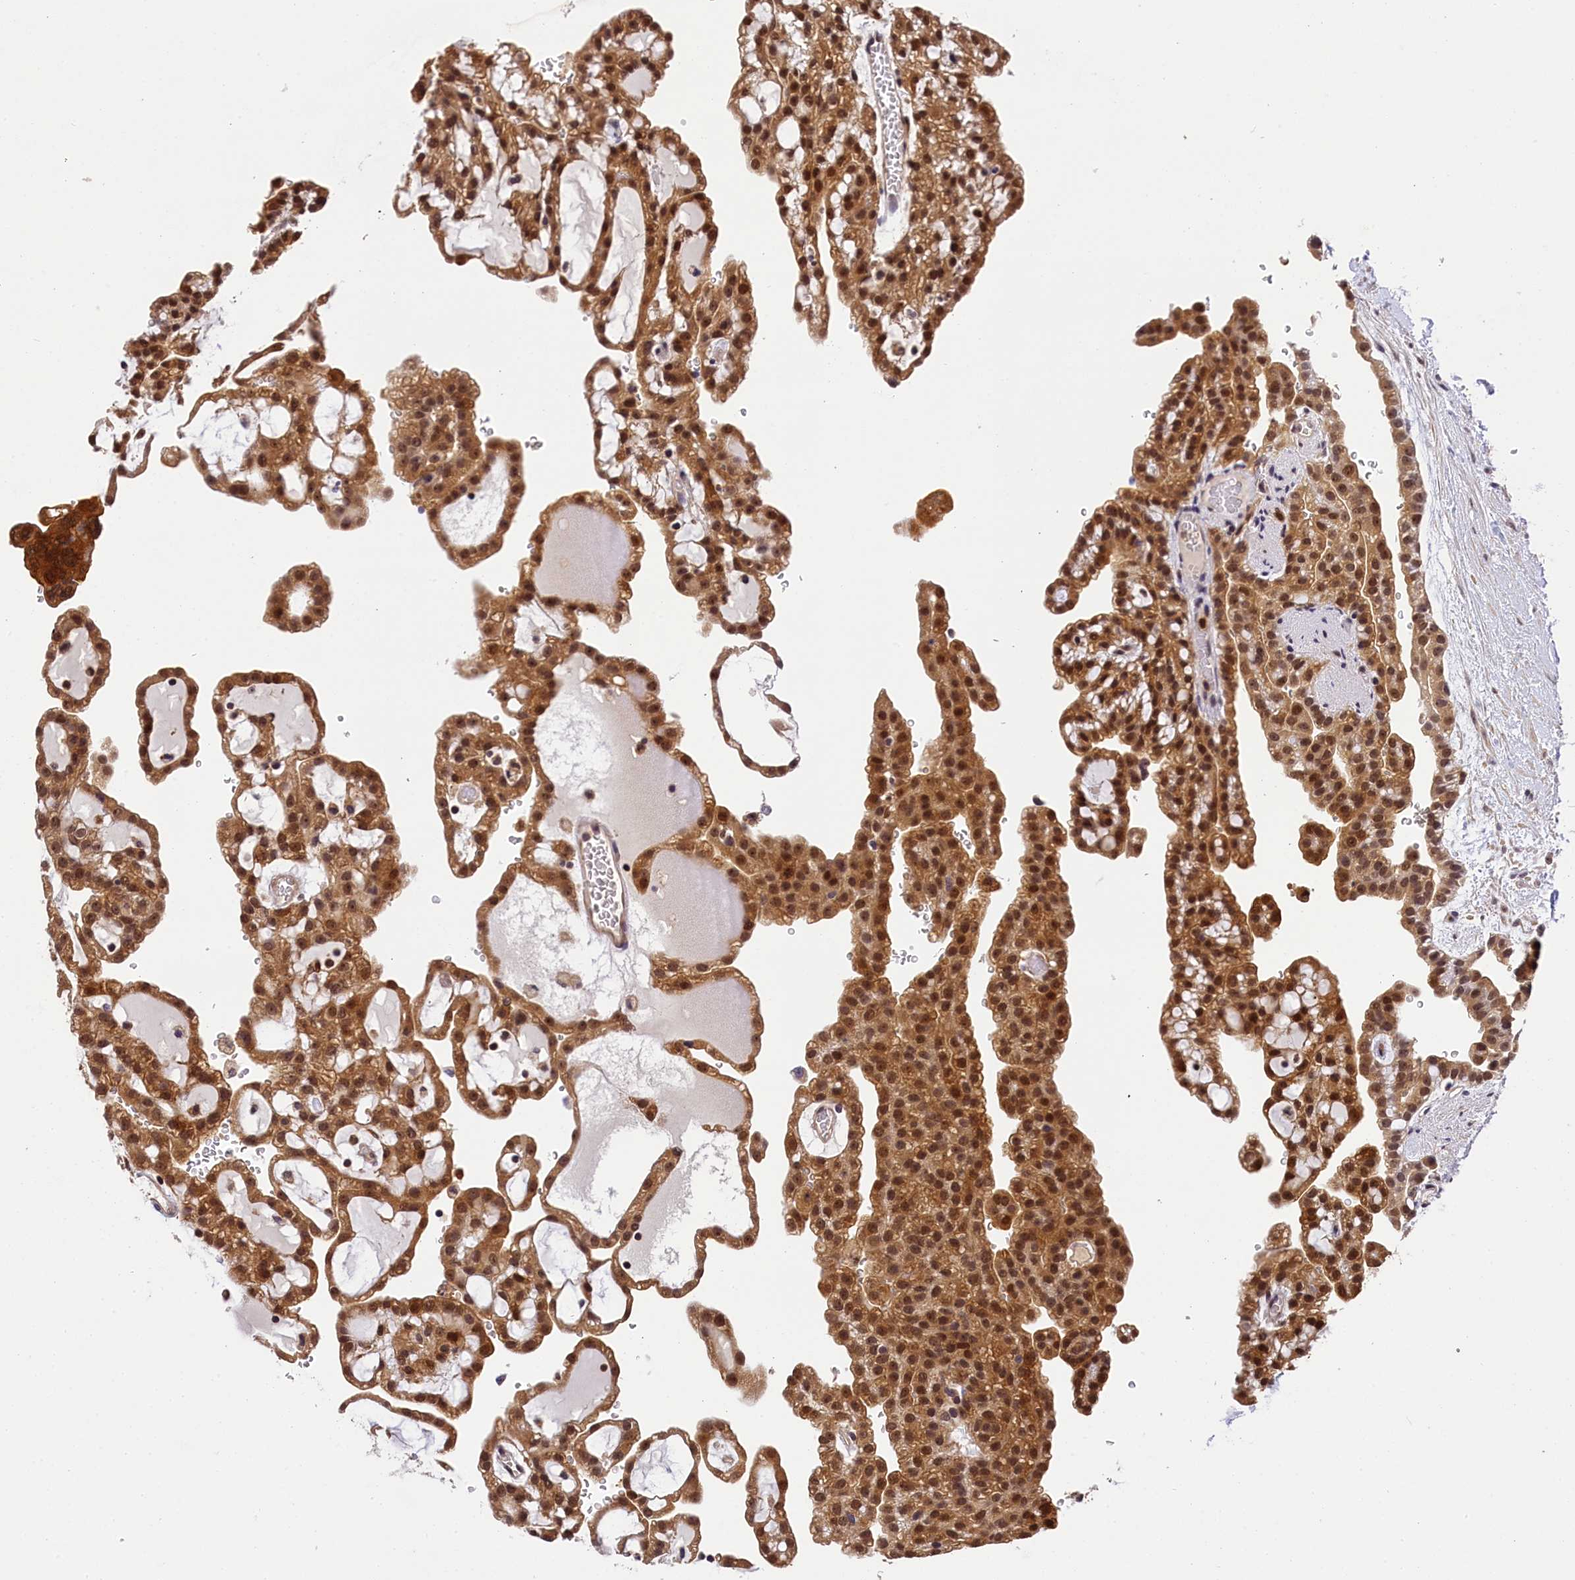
{"staining": {"intensity": "strong", "quantity": ">75%", "location": "cytoplasmic/membranous,nuclear"}, "tissue": "renal cancer", "cell_type": "Tumor cells", "image_type": "cancer", "snomed": [{"axis": "morphology", "description": "Adenocarcinoma, NOS"}, {"axis": "topography", "description": "Kidney"}], "caption": "Renal cancer (adenocarcinoma) stained for a protein (brown) demonstrates strong cytoplasmic/membranous and nuclear positive positivity in about >75% of tumor cells.", "gene": "EIF6", "patient": {"sex": "male", "age": 63}}